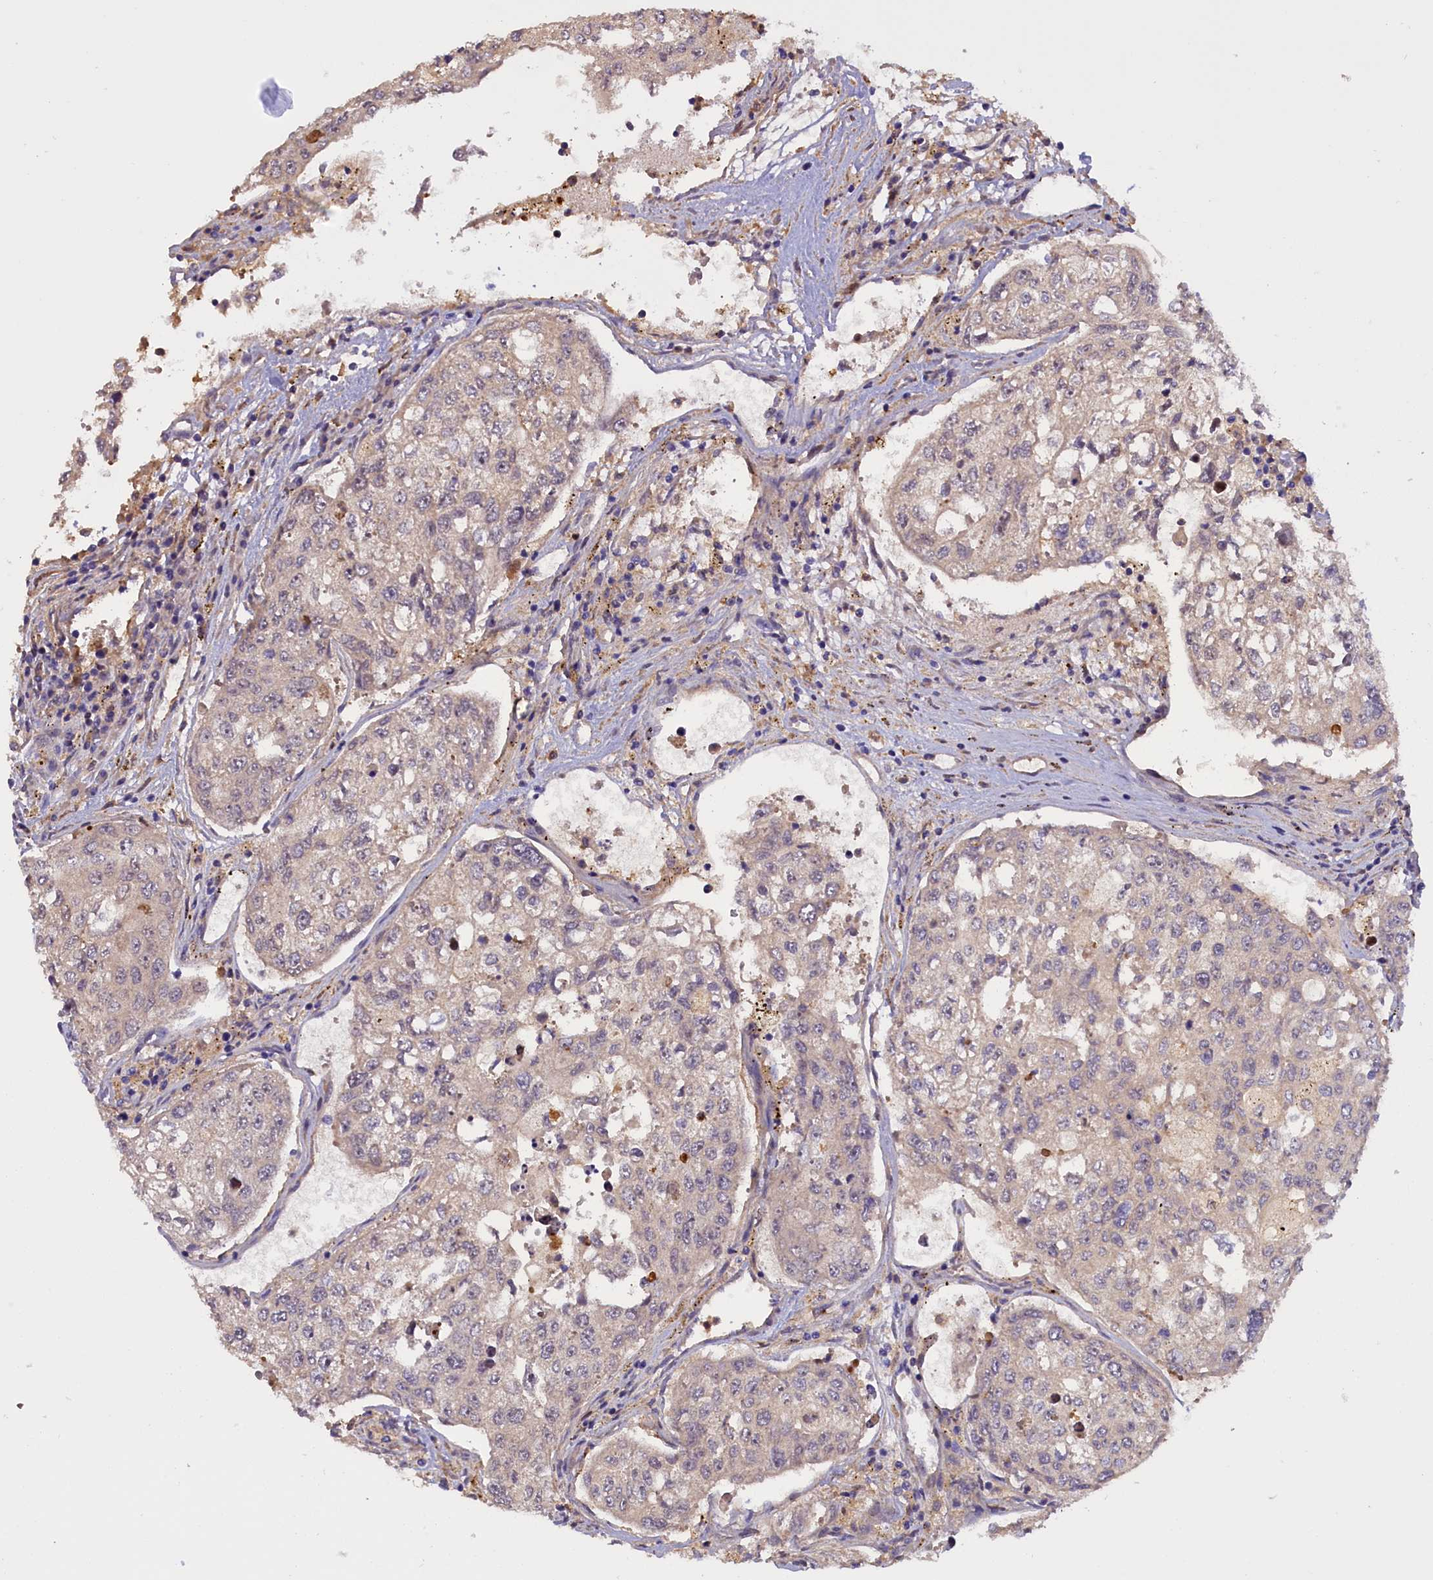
{"staining": {"intensity": "negative", "quantity": "none", "location": "none"}, "tissue": "urothelial cancer", "cell_type": "Tumor cells", "image_type": "cancer", "snomed": [{"axis": "morphology", "description": "Urothelial carcinoma, High grade"}, {"axis": "topography", "description": "Lymph node"}, {"axis": "topography", "description": "Urinary bladder"}], "caption": "Urothelial carcinoma (high-grade) stained for a protein using immunohistochemistry (IHC) exhibits no positivity tumor cells.", "gene": "FAM149B1", "patient": {"sex": "male", "age": 51}}